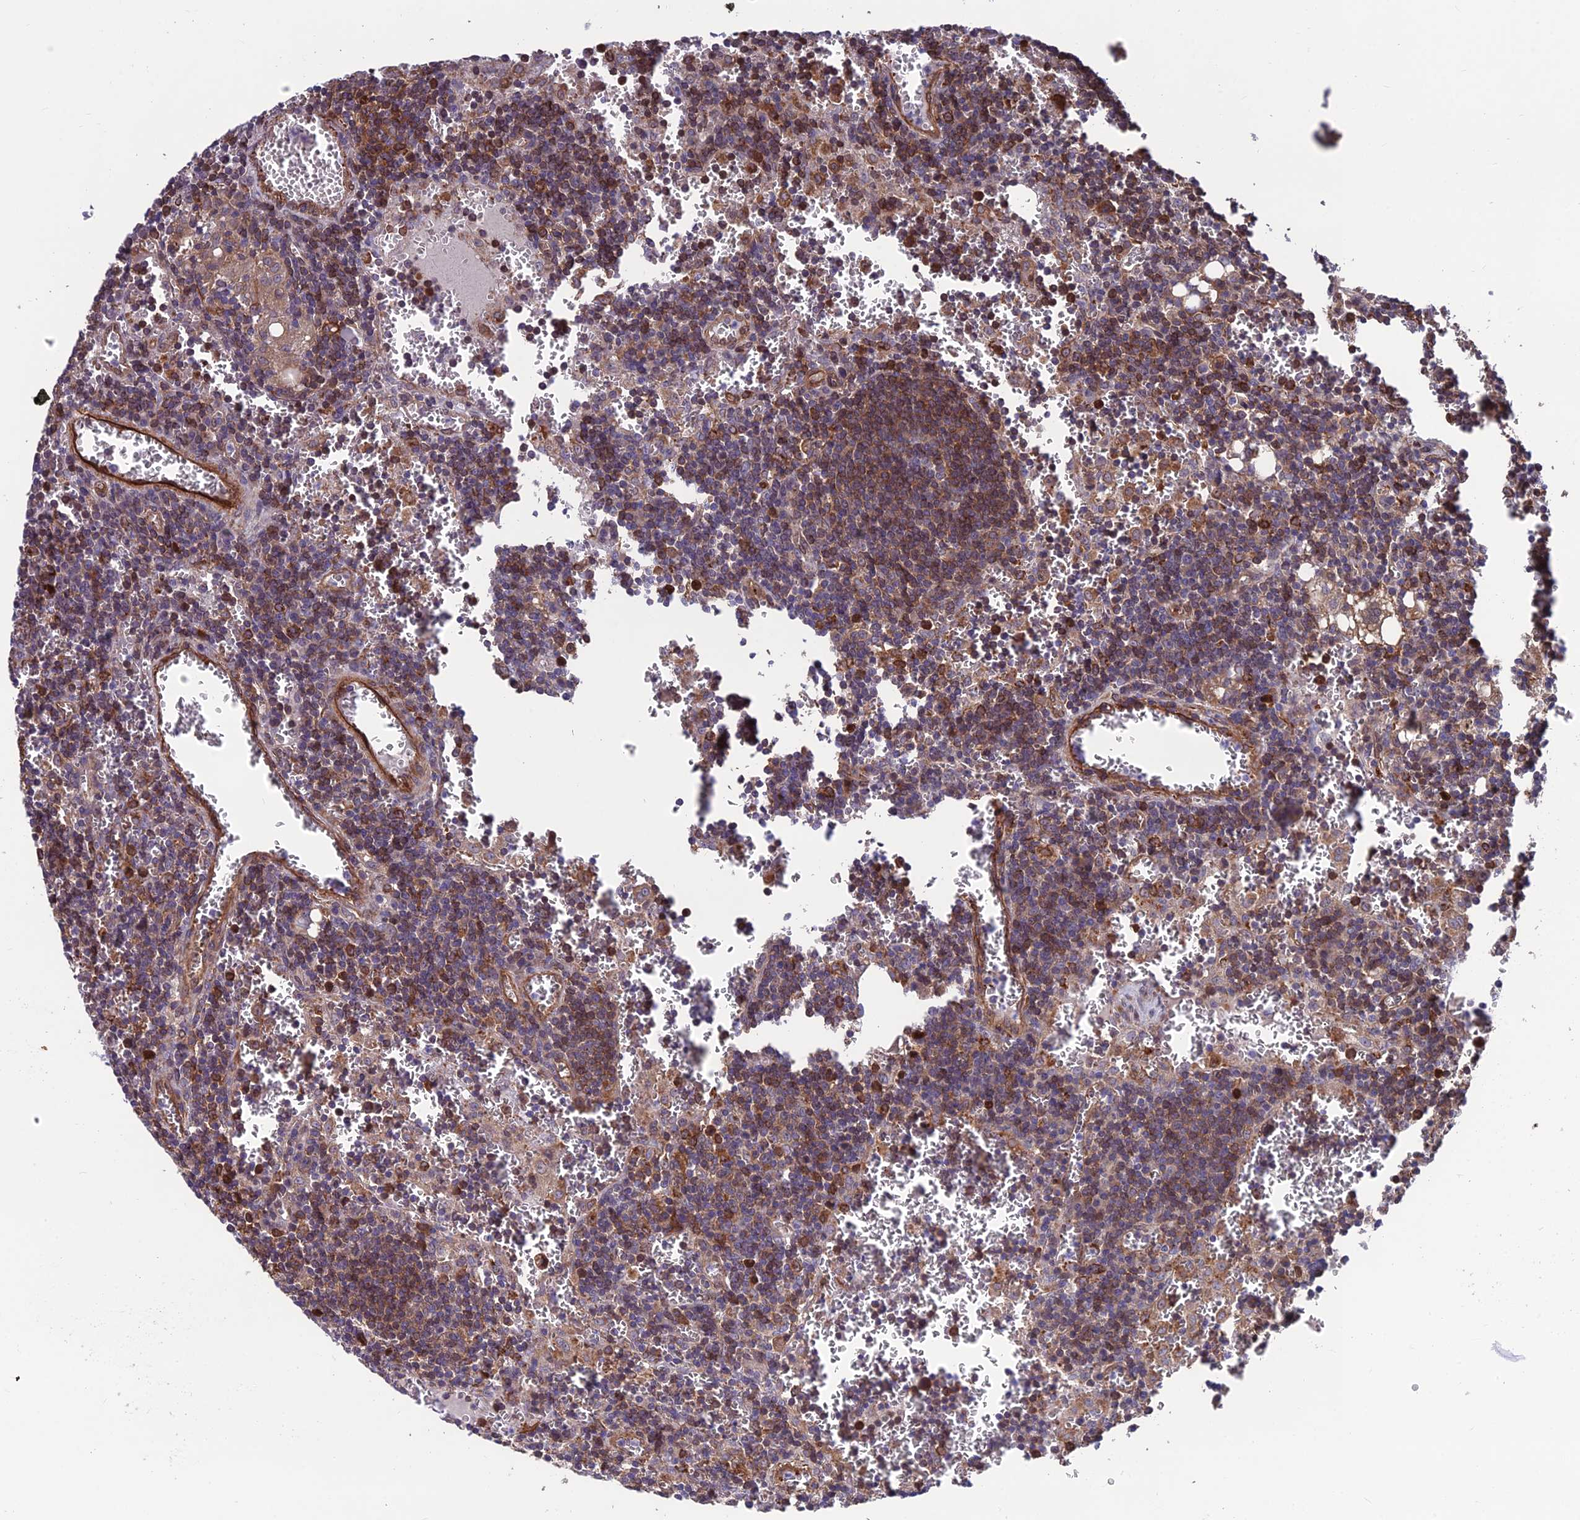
{"staining": {"intensity": "weak", "quantity": "25%-75%", "location": "cytoplasmic/membranous"}, "tissue": "lymph node", "cell_type": "Germinal center cells", "image_type": "normal", "snomed": [{"axis": "morphology", "description": "Normal tissue, NOS"}, {"axis": "topography", "description": "Lymph node"}], "caption": "Lymph node stained with immunohistochemistry (IHC) reveals weak cytoplasmic/membranous expression in about 25%-75% of germinal center cells. (DAB (3,3'-diaminobenzidine) IHC with brightfield microscopy, high magnification).", "gene": "RTN4RL1", "patient": {"sex": "female", "age": 73}}